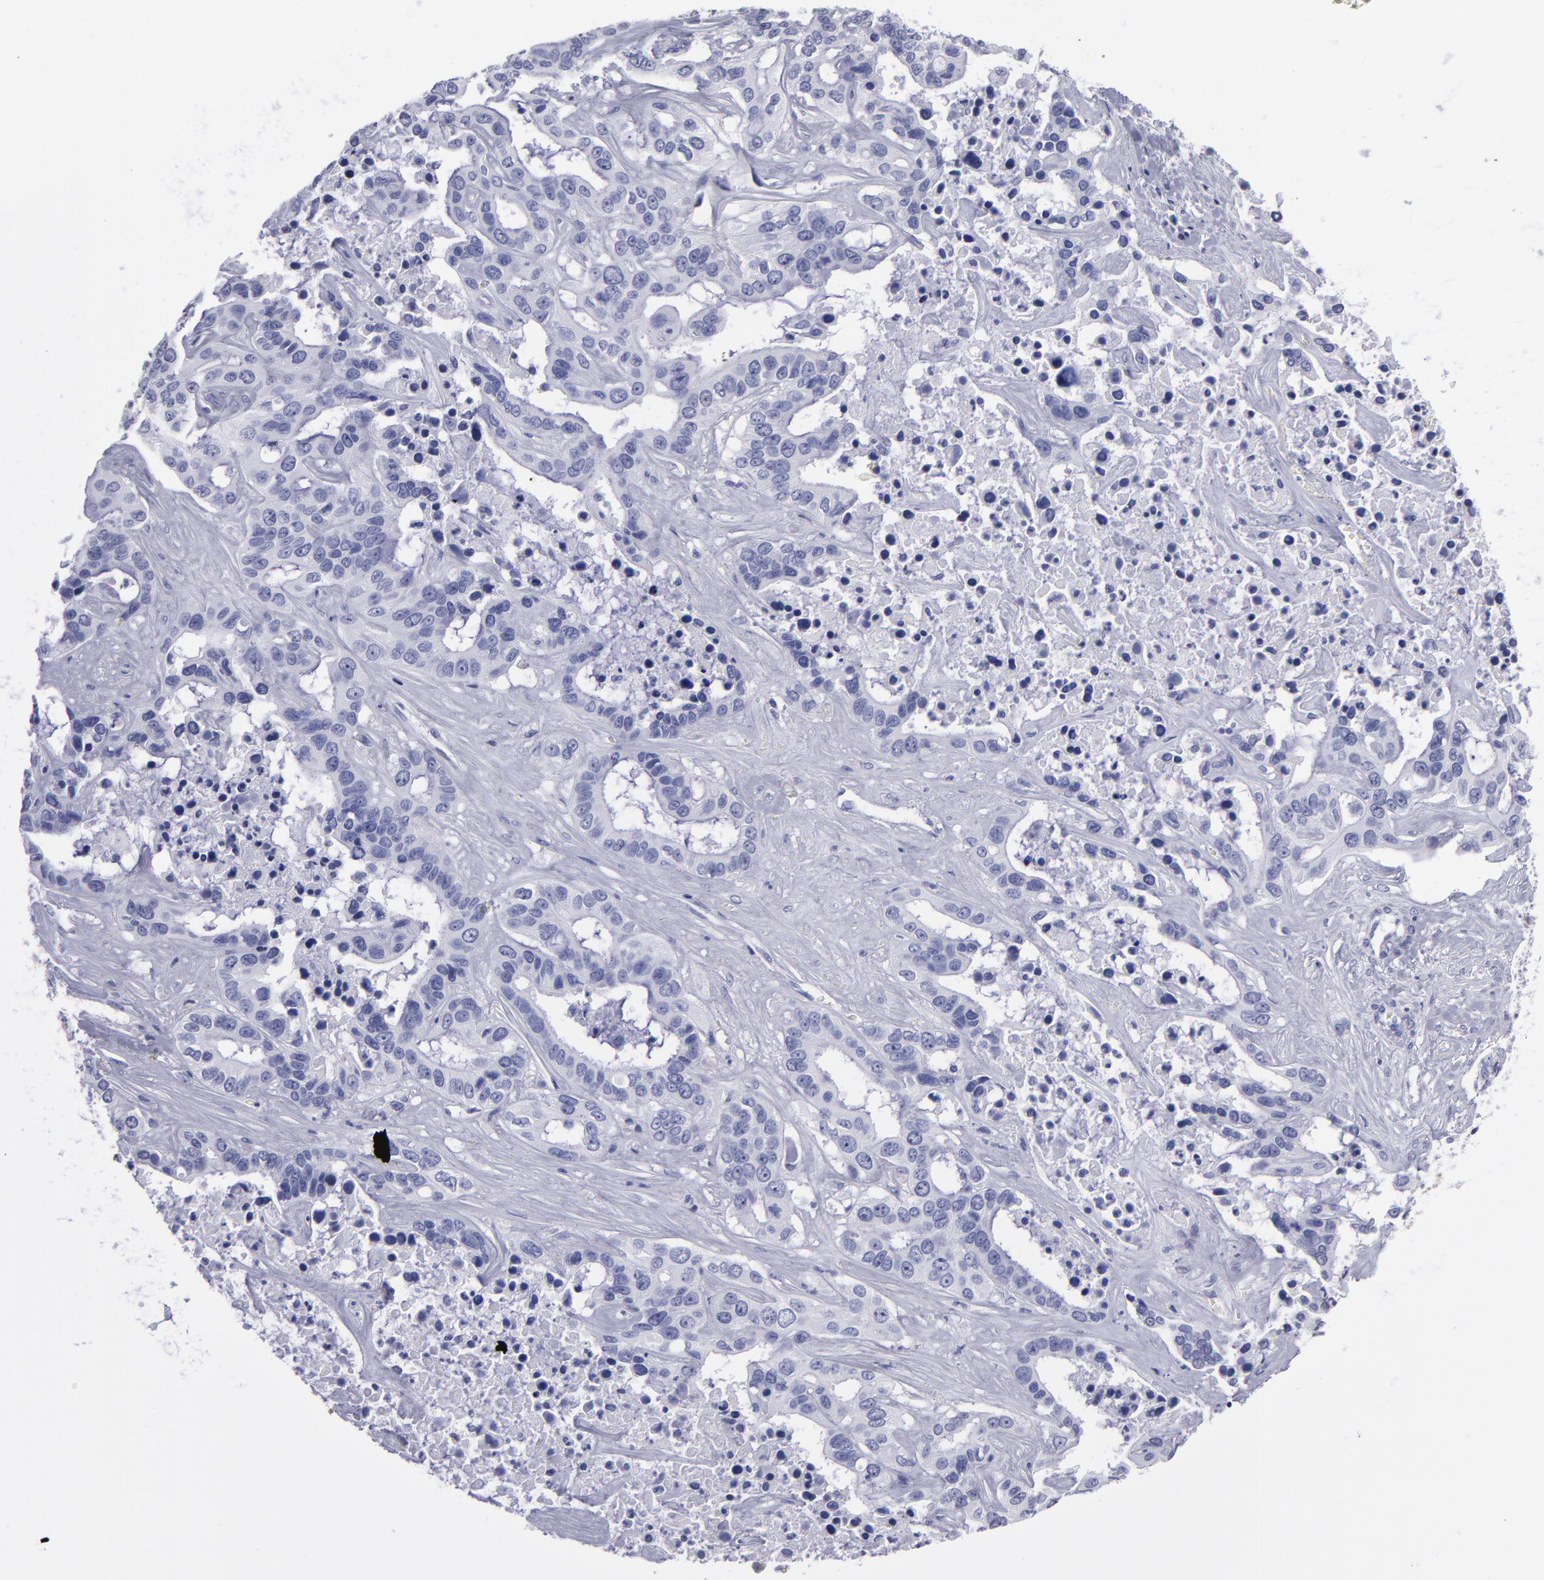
{"staining": {"intensity": "negative", "quantity": "none", "location": "none"}, "tissue": "liver cancer", "cell_type": "Tumor cells", "image_type": "cancer", "snomed": [{"axis": "morphology", "description": "Cholangiocarcinoma"}, {"axis": "topography", "description": "Liver"}], "caption": "IHC histopathology image of human liver cholangiocarcinoma stained for a protein (brown), which shows no expression in tumor cells. (Stains: DAB (3,3'-diaminobenzidine) IHC with hematoxylin counter stain, Microscopy: brightfield microscopy at high magnification).", "gene": "MB", "patient": {"sex": "female", "age": 65}}